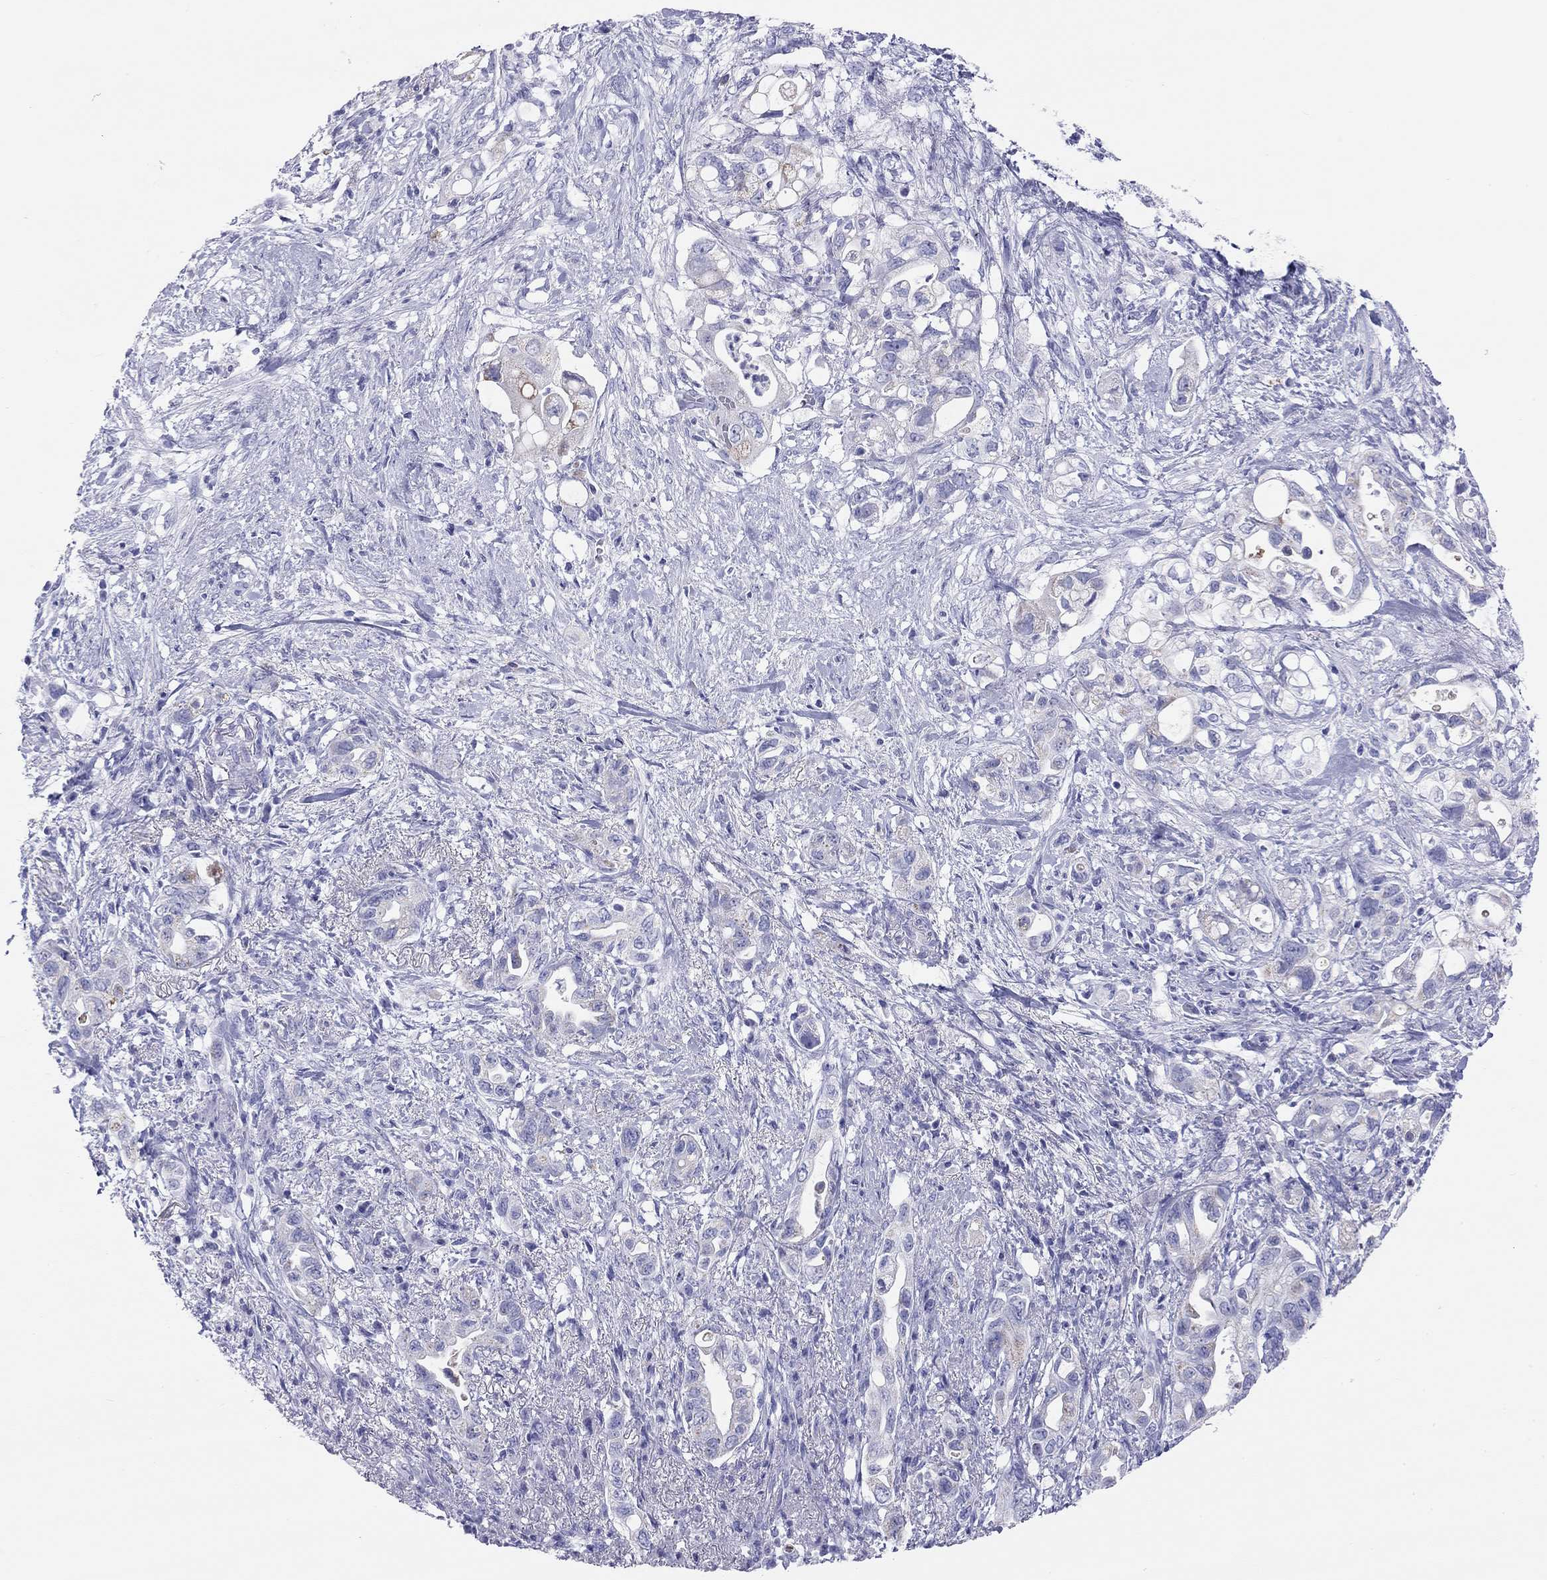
{"staining": {"intensity": "weak", "quantity": "<25%", "location": "cytoplasmic/membranous"}, "tissue": "pancreatic cancer", "cell_type": "Tumor cells", "image_type": "cancer", "snomed": [{"axis": "morphology", "description": "Adenocarcinoma, NOS"}, {"axis": "topography", "description": "Pancreas"}], "caption": "High power microscopy micrograph of an immunohistochemistry (IHC) image of pancreatic adenocarcinoma, revealing no significant expression in tumor cells. (IHC, brightfield microscopy, high magnification).", "gene": "DPY19L2", "patient": {"sex": "female", "age": 72}}